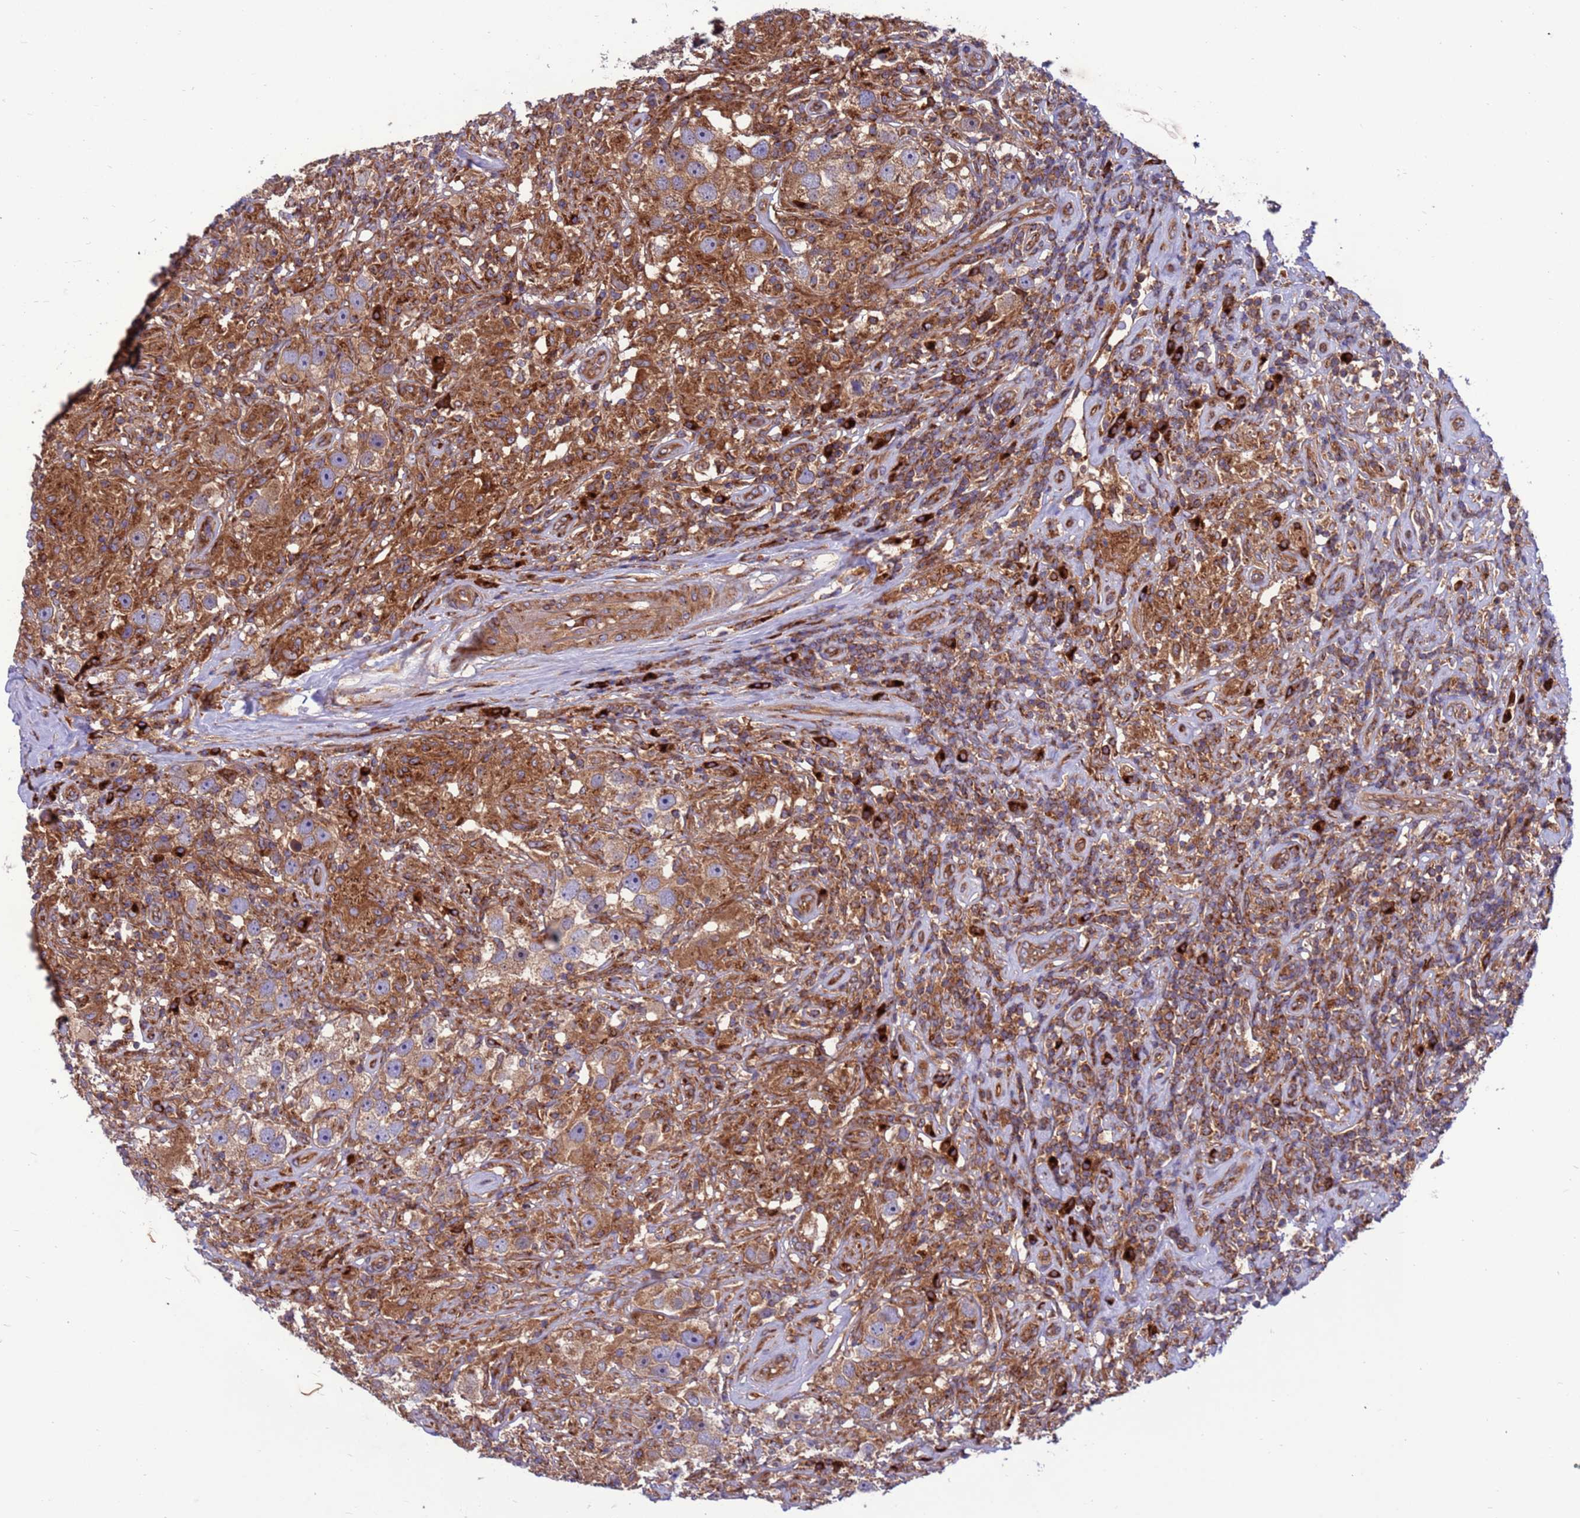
{"staining": {"intensity": "moderate", "quantity": ">75%", "location": "cytoplasmic/membranous"}, "tissue": "testis cancer", "cell_type": "Tumor cells", "image_type": "cancer", "snomed": [{"axis": "morphology", "description": "Seminoma, NOS"}, {"axis": "topography", "description": "Testis"}], "caption": "Tumor cells display medium levels of moderate cytoplasmic/membranous positivity in approximately >75% of cells in human testis seminoma. The staining is performed using DAB brown chromogen to label protein expression. The nuclei are counter-stained blue using hematoxylin.", "gene": "ZC3HAV1", "patient": {"sex": "male", "age": 49}}